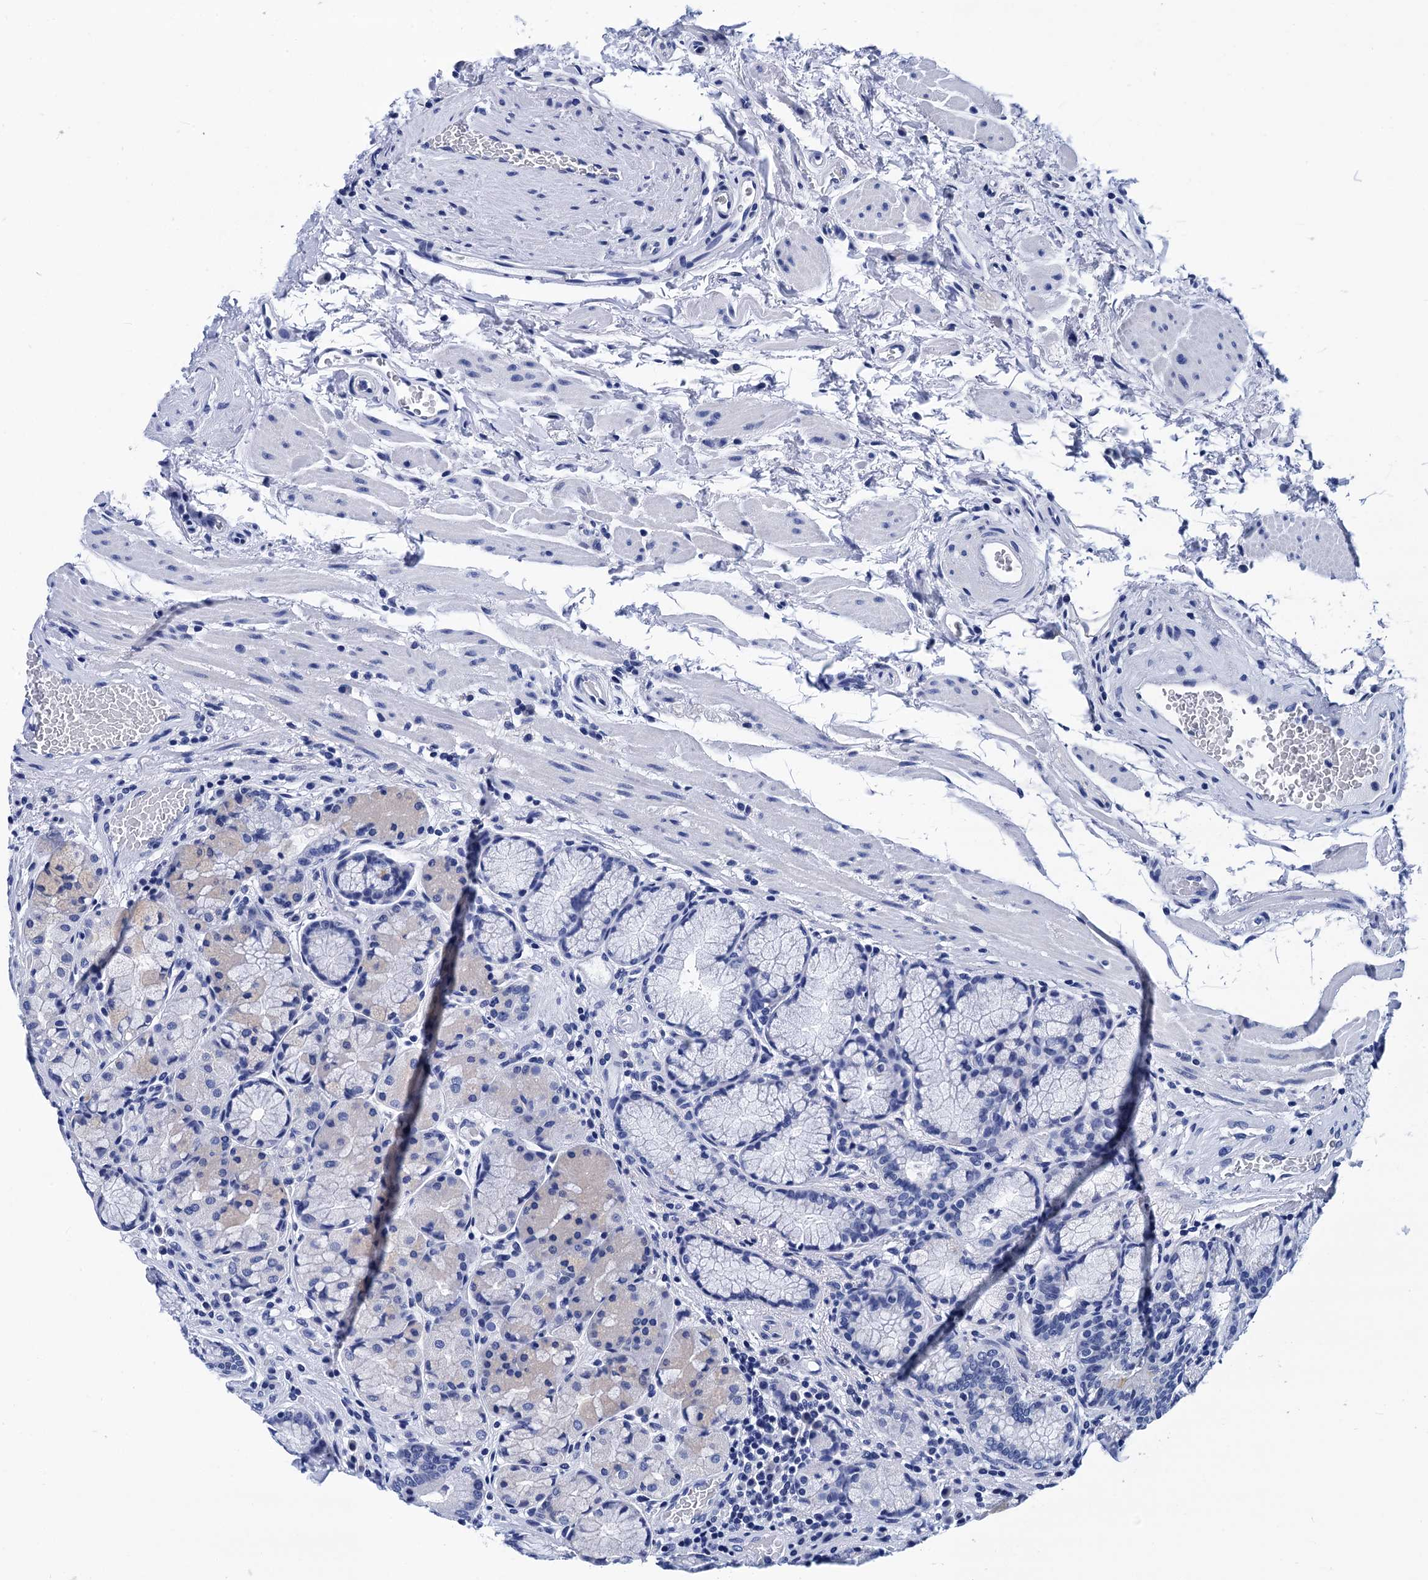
{"staining": {"intensity": "negative", "quantity": "none", "location": "none"}, "tissue": "stomach", "cell_type": "Glandular cells", "image_type": "normal", "snomed": [{"axis": "morphology", "description": "Normal tissue, NOS"}, {"axis": "topography", "description": "Stomach"}], "caption": "Immunohistochemical staining of benign human stomach displays no significant staining in glandular cells. (Brightfield microscopy of DAB immunohistochemistry at high magnification).", "gene": "MYBPC3", "patient": {"sex": "male", "age": 63}}